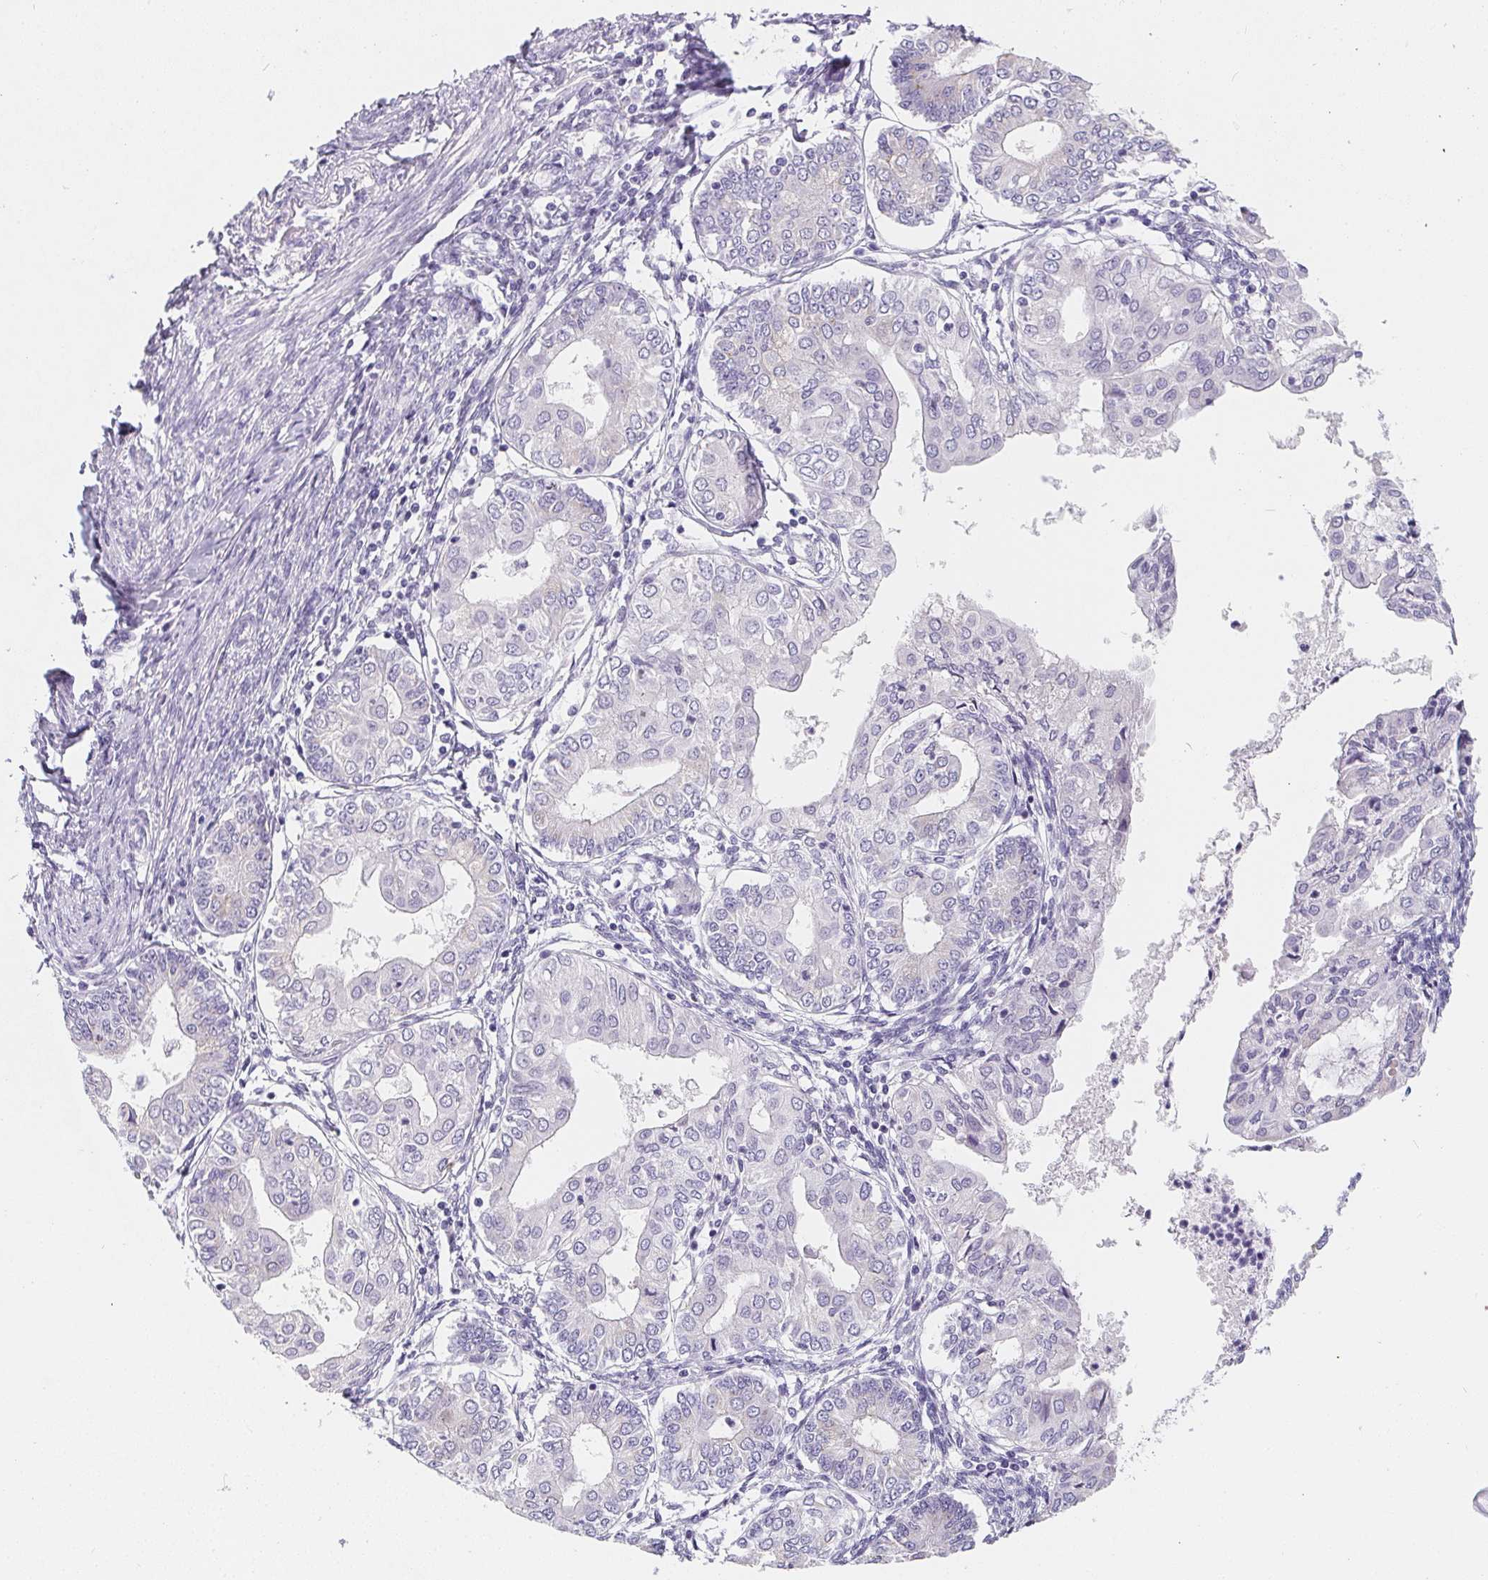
{"staining": {"intensity": "moderate", "quantity": "<25%", "location": "cytoplasmic/membranous"}, "tissue": "endometrial cancer", "cell_type": "Tumor cells", "image_type": "cancer", "snomed": [{"axis": "morphology", "description": "Adenocarcinoma, NOS"}, {"axis": "topography", "description": "Endometrium"}], "caption": "A high-resolution image shows IHC staining of endometrial cancer (adenocarcinoma), which shows moderate cytoplasmic/membranous positivity in about <25% of tumor cells.", "gene": "MAP1A", "patient": {"sex": "female", "age": 68}}